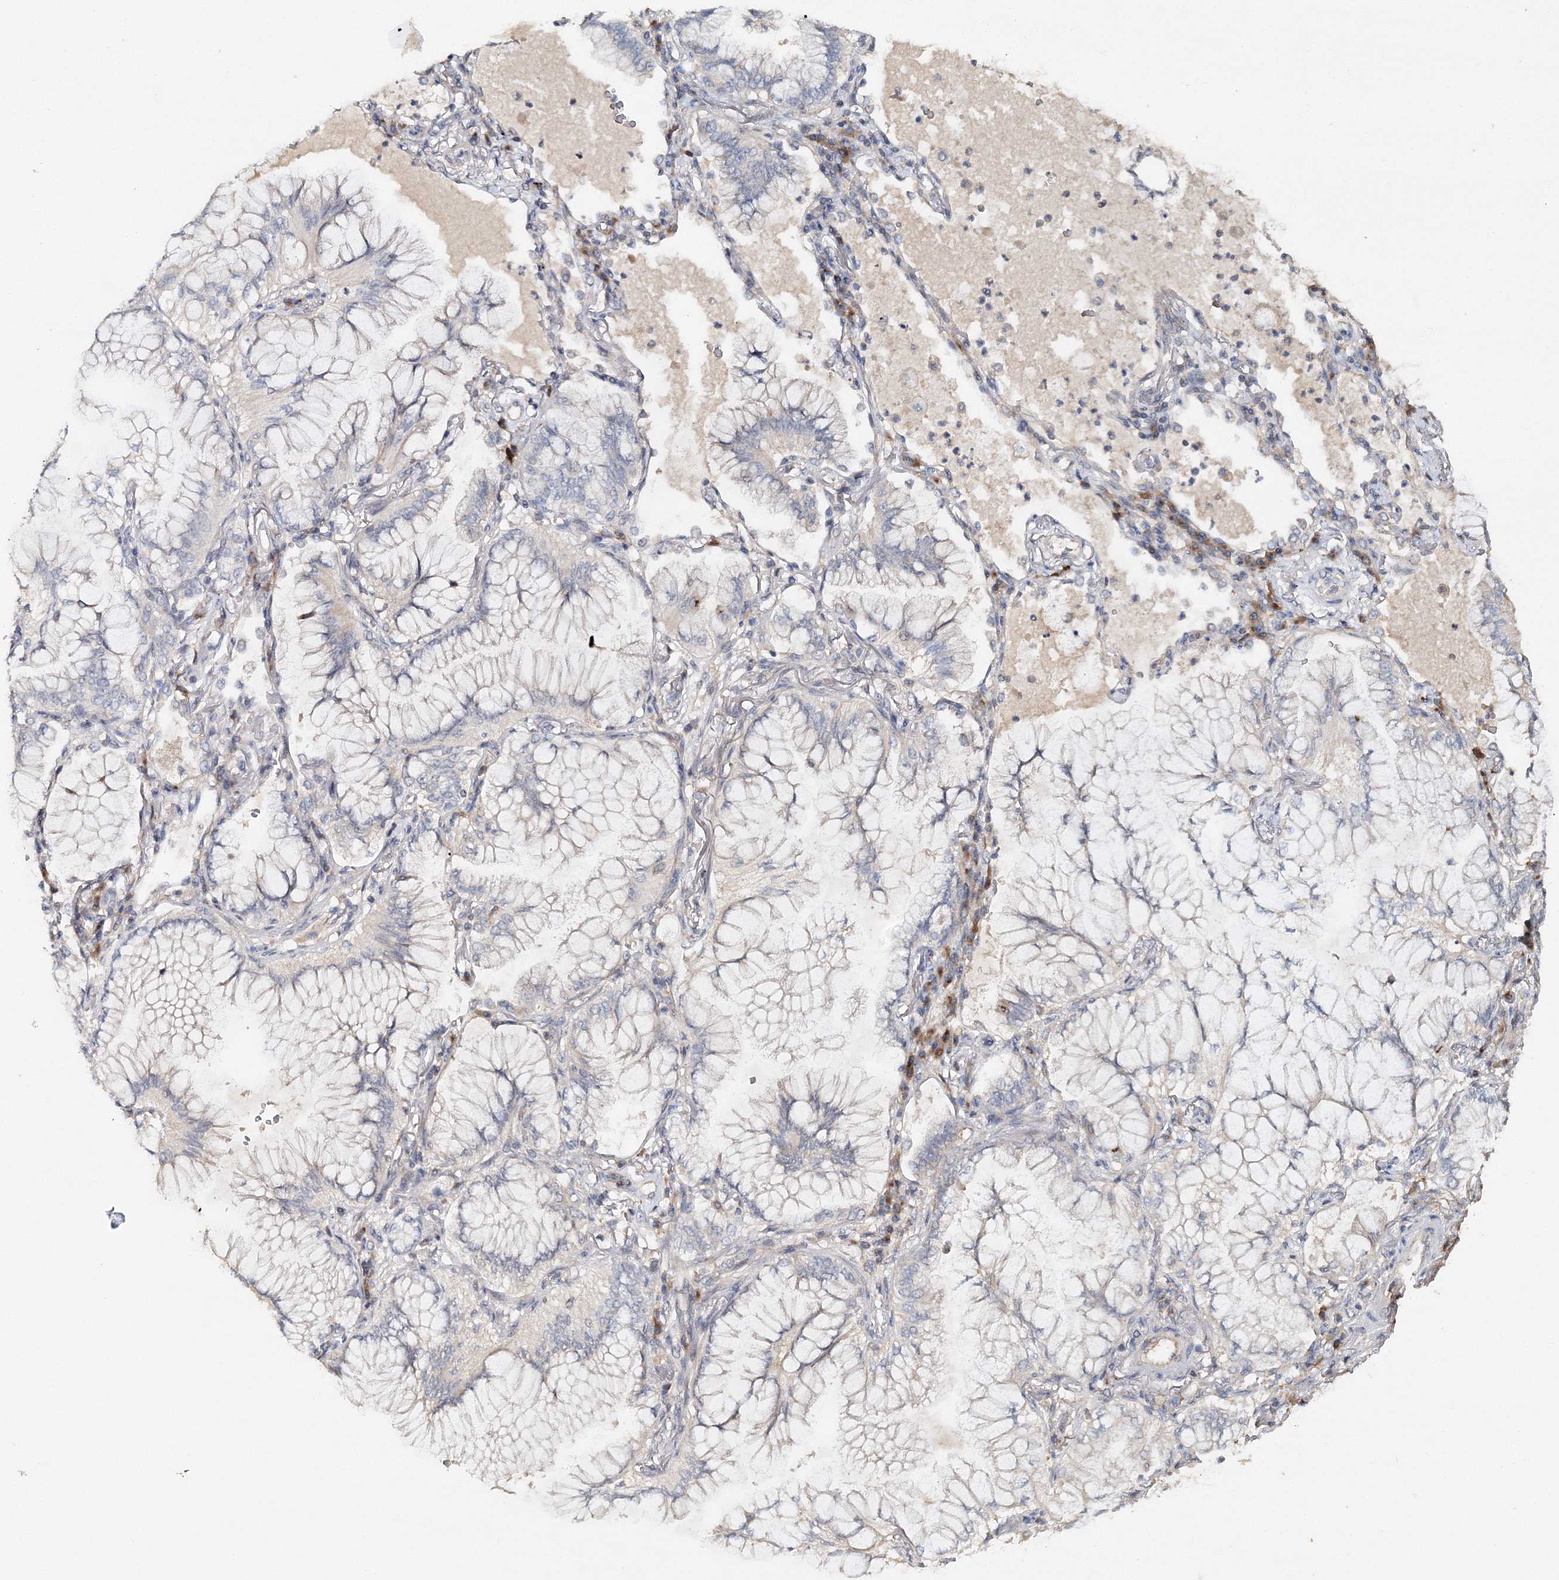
{"staining": {"intensity": "negative", "quantity": "none", "location": "none"}, "tissue": "lung cancer", "cell_type": "Tumor cells", "image_type": "cancer", "snomed": [{"axis": "morphology", "description": "Adenocarcinoma, NOS"}, {"axis": "topography", "description": "Lung"}], "caption": "A high-resolution histopathology image shows IHC staining of adenocarcinoma (lung), which demonstrates no significant positivity in tumor cells.", "gene": "GJB5", "patient": {"sex": "female", "age": 70}}